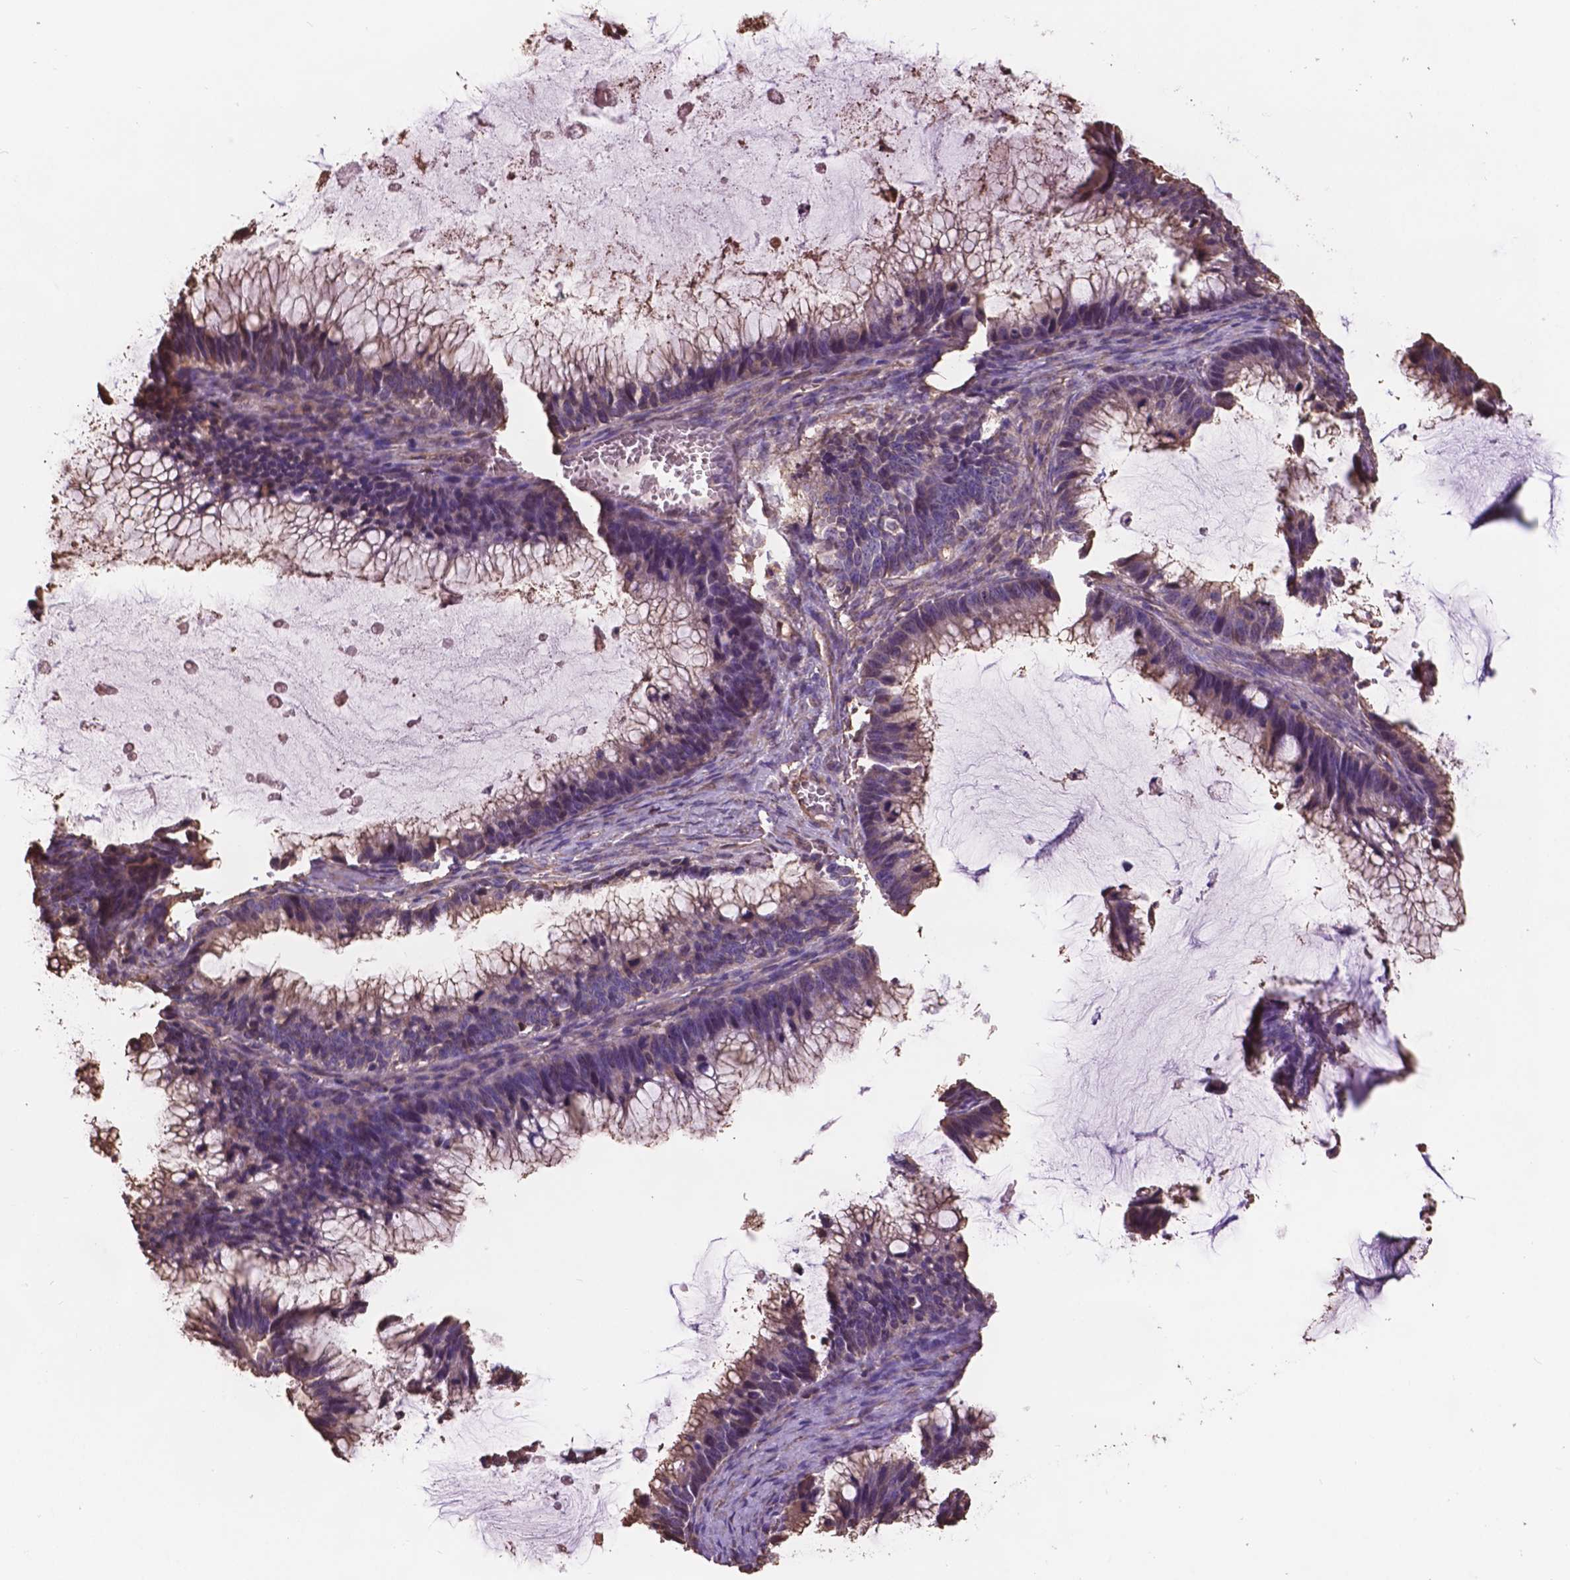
{"staining": {"intensity": "moderate", "quantity": "<25%", "location": "cytoplasmic/membranous"}, "tissue": "ovarian cancer", "cell_type": "Tumor cells", "image_type": "cancer", "snomed": [{"axis": "morphology", "description": "Cystadenocarcinoma, mucinous, NOS"}, {"axis": "topography", "description": "Ovary"}], "caption": "DAB immunohistochemical staining of human ovarian cancer shows moderate cytoplasmic/membranous protein positivity in about <25% of tumor cells. (DAB = brown stain, brightfield microscopy at high magnification).", "gene": "NIPA2", "patient": {"sex": "female", "age": 38}}